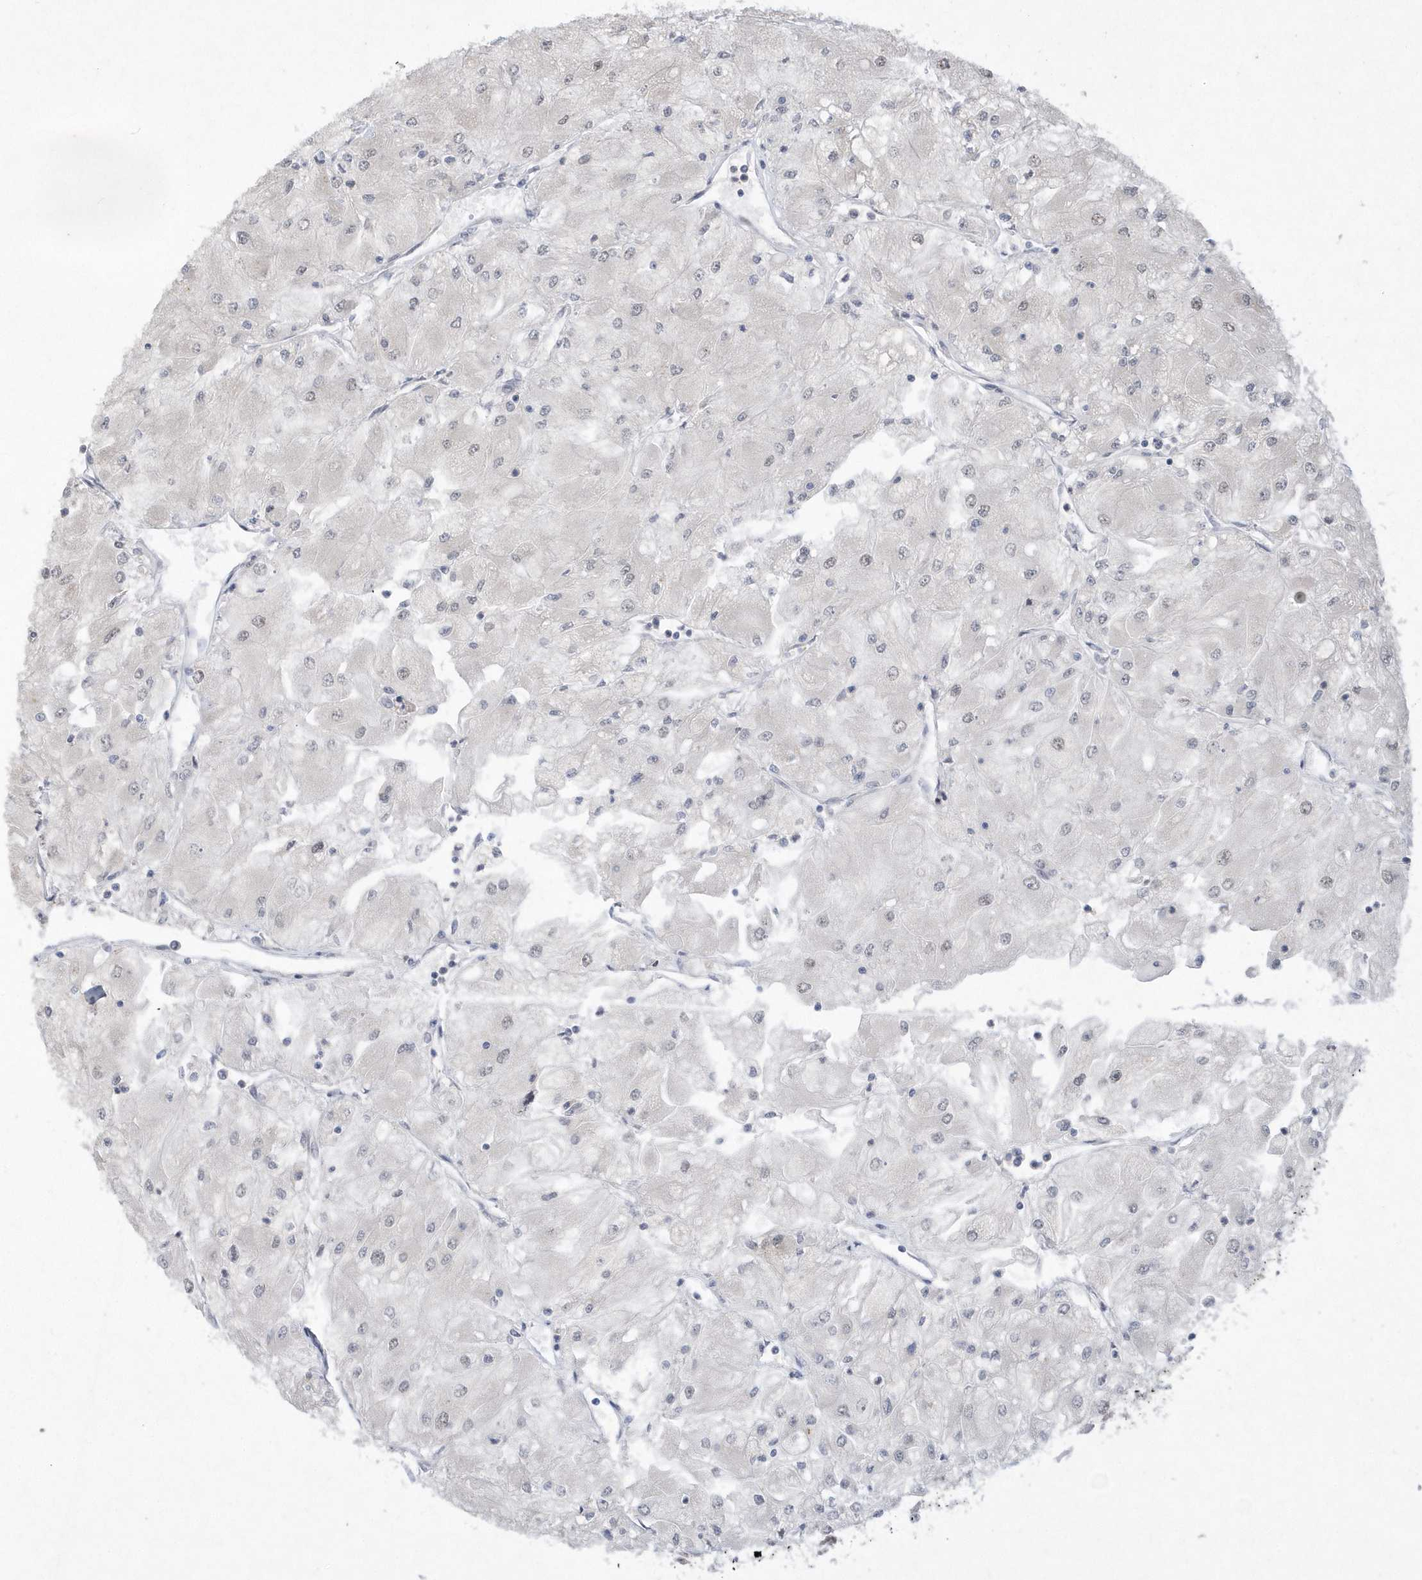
{"staining": {"intensity": "negative", "quantity": "none", "location": "none"}, "tissue": "renal cancer", "cell_type": "Tumor cells", "image_type": "cancer", "snomed": [{"axis": "morphology", "description": "Adenocarcinoma, NOS"}, {"axis": "topography", "description": "Kidney"}], "caption": "Histopathology image shows no significant protein staining in tumor cells of adenocarcinoma (renal).", "gene": "TSPEAR", "patient": {"sex": "male", "age": 80}}